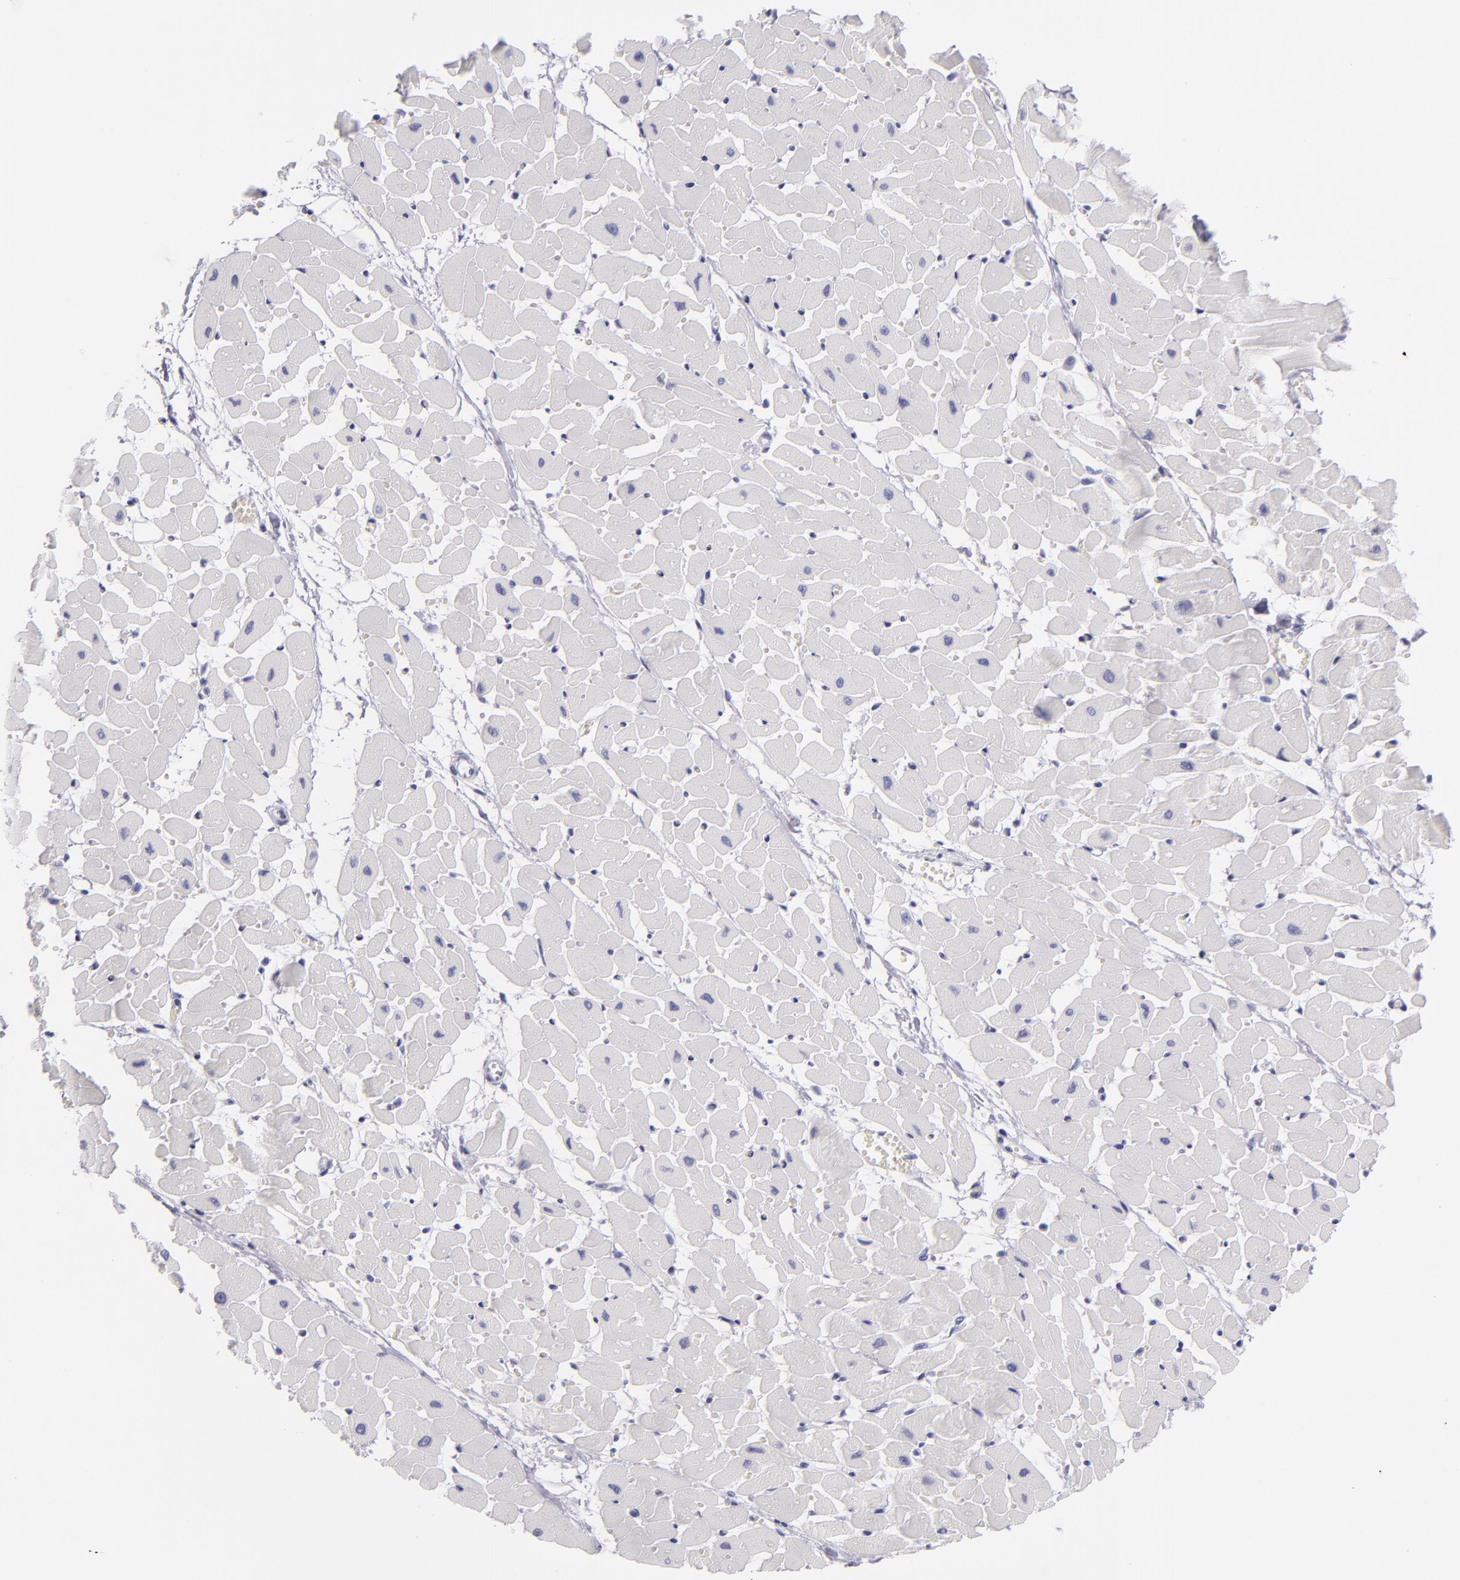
{"staining": {"intensity": "negative", "quantity": "none", "location": "none"}, "tissue": "heart muscle", "cell_type": "Cardiomyocytes", "image_type": "normal", "snomed": [{"axis": "morphology", "description": "Normal tissue, NOS"}, {"axis": "topography", "description": "Heart"}], "caption": "This is an IHC histopathology image of benign heart muscle. There is no expression in cardiomyocytes.", "gene": "PVALB", "patient": {"sex": "female", "age": 19}}